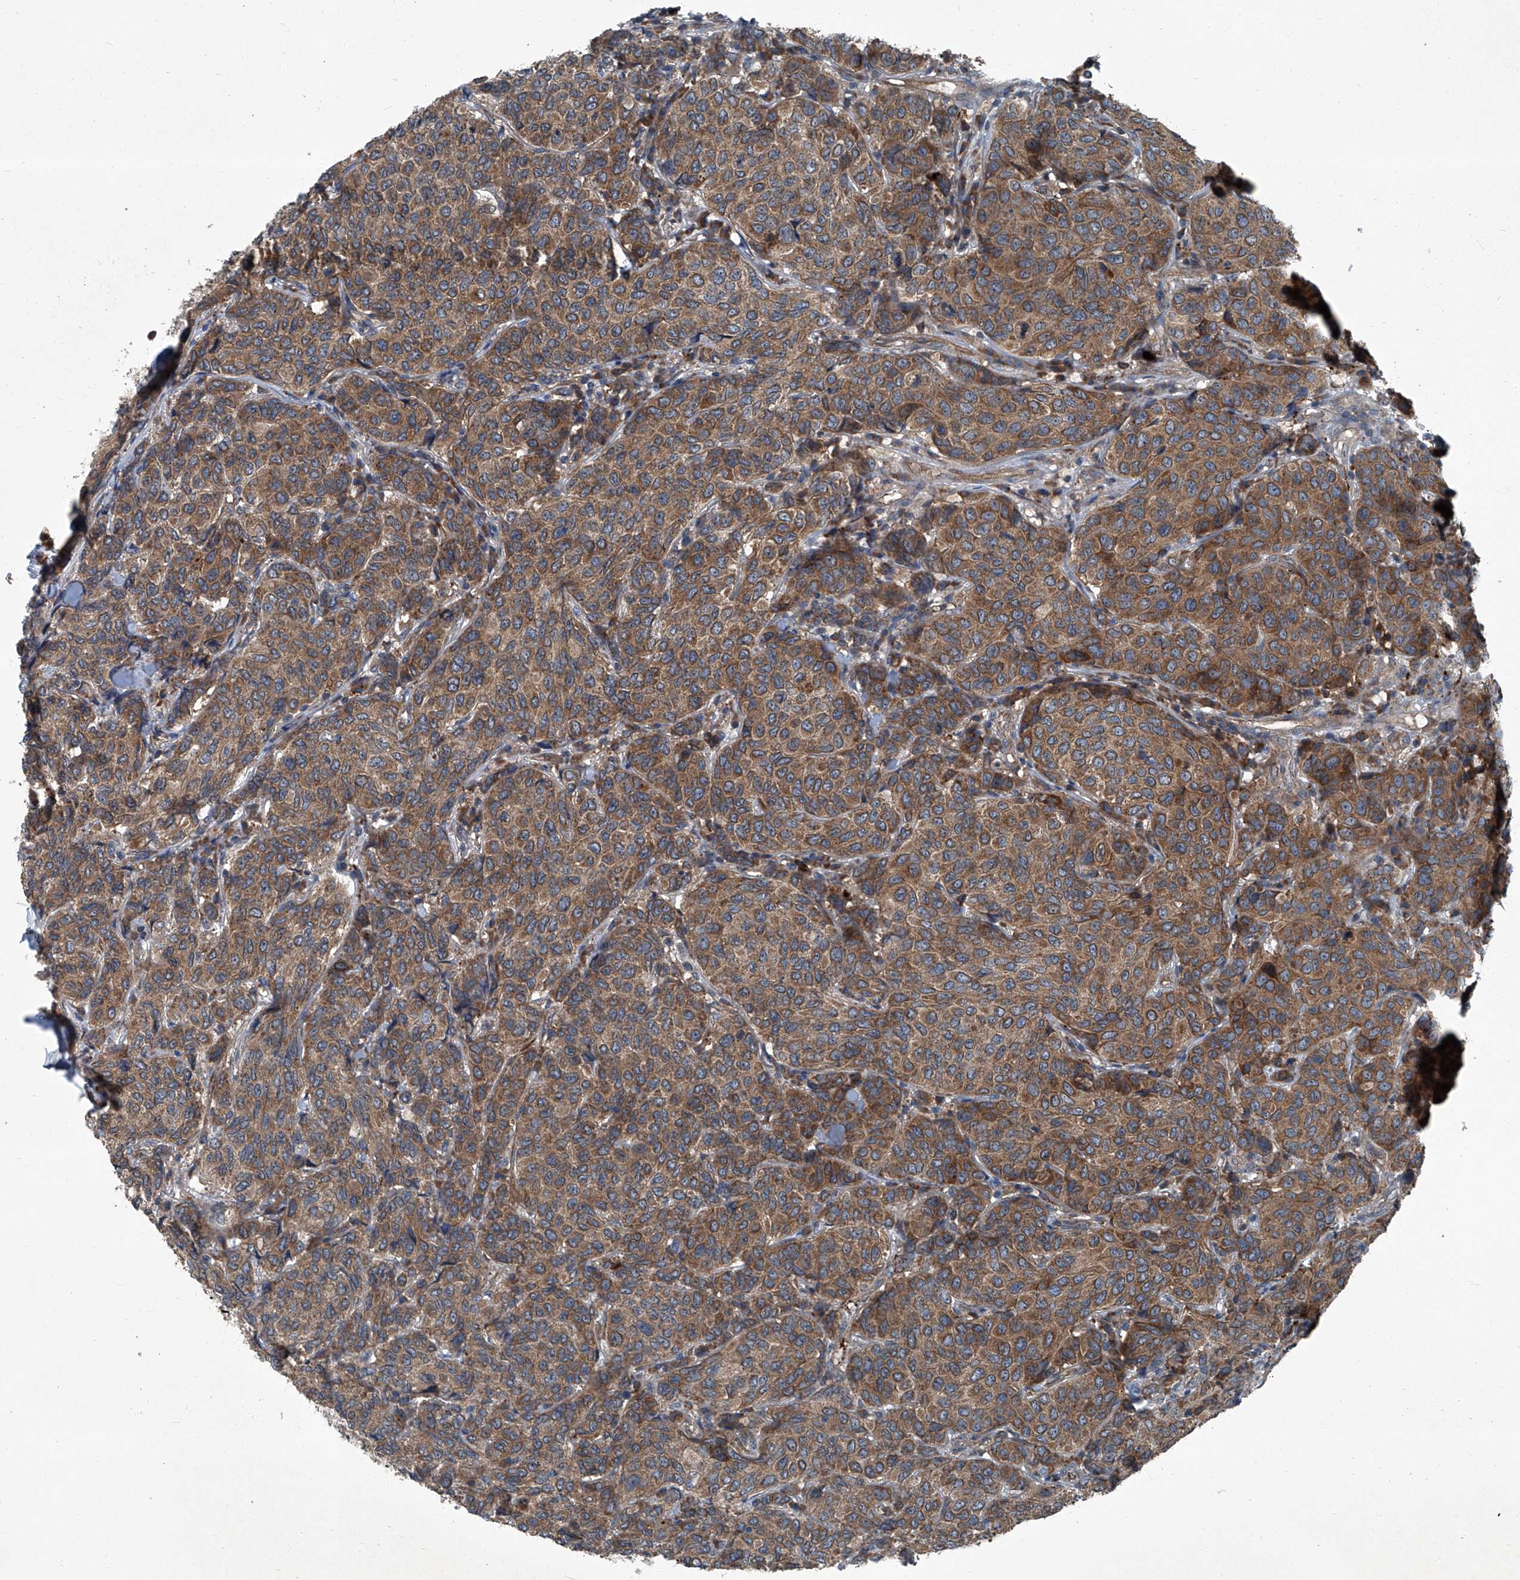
{"staining": {"intensity": "strong", "quantity": ">75%", "location": "cytoplasmic/membranous"}, "tissue": "breast cancer", "cell_type": "Tumor cells", "image_type": "cancer", "snomed": [{"axis": "morphology", "description": "Duct carcinoma"}, {"axis": "topography", "description": "Breast"}], "caption": "There is high levels of strong cytoplasmic/membranous staining in tumor cells of breast cancer (intraductal carcinoma), as demonstrated by immunohistochemical staining (brown color).", "gene": "SENP2", "patient": {"sex": "female", "age": 55}}